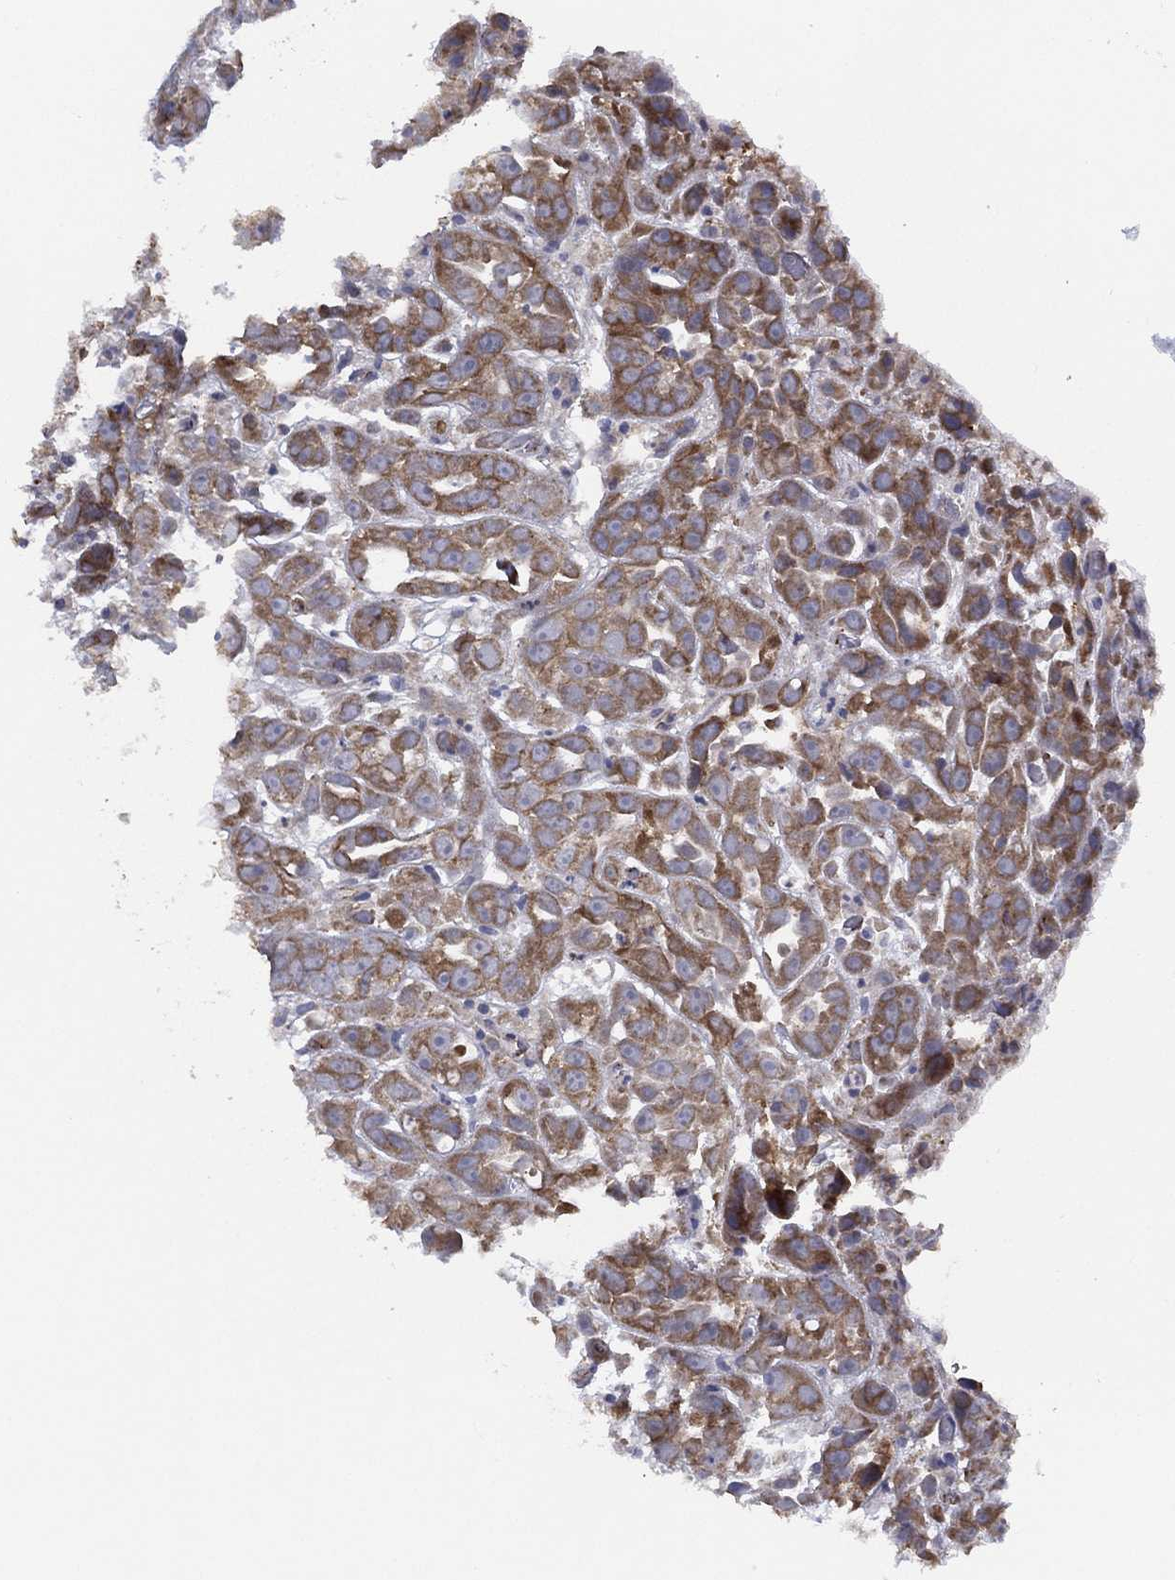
{"staining": {"intensity": "moderate", "quantity": ">75%", "location": "cytoplasmic/membranous"}, "tissue": "urothelial cancer", "cell_type": "Tumor cells", "image_type": "cancer", "snomed": [{"axis": "morphology", "description": "Urothelial carcinoma, High grade"}, {"axis": "topography", "description": "Urinary bladder"}], "caption": "Tumor cells display medium levels of moderate cytoplasmic/membranous positivity in approximately >75% of cells in human urothelial cancer.", "gene": "ZNF223", "patient": {"sex": "female", "age": 41}}